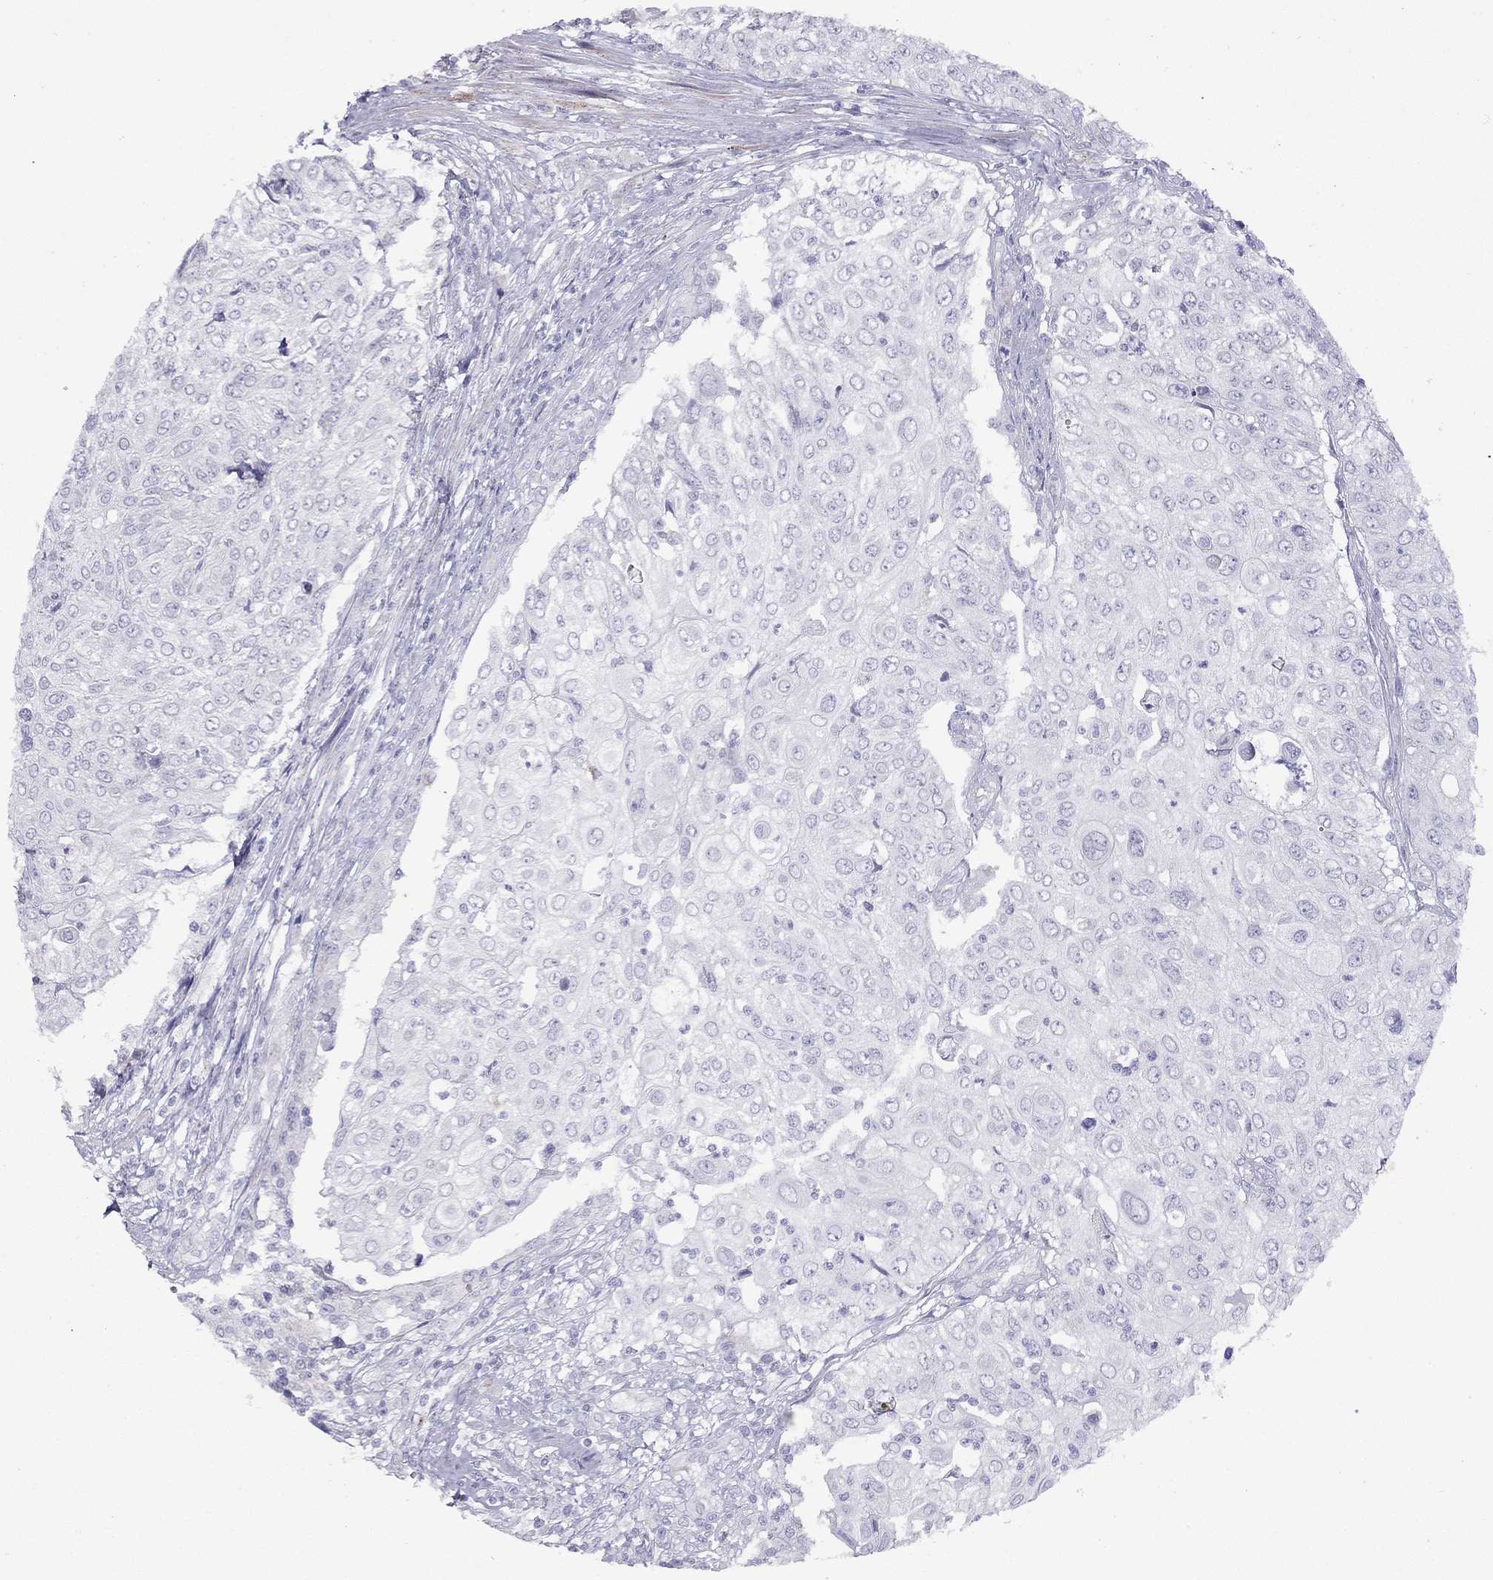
{"staining": {"intensity": "negative", "quantity": "none", "location": "none"}, "tissue": "urothelial cancer", "cell_type": "Tumor cells", "image_type": "cancer", "snomed": [{"axis": "morphology", "description": "Urothelial carcinoma, High grade"}, {"axis": "topography", "description": "Urinary bladder"}], "caption": "IHC histopathology image of neoplastic tissue: urothelial cancer stained with DAB (3,3'-diaminobenzidine) exhibits no significant protein expression in tumor cells.", "gene": "CPNE4", "patient": {"sex": "female", "age": 79}}